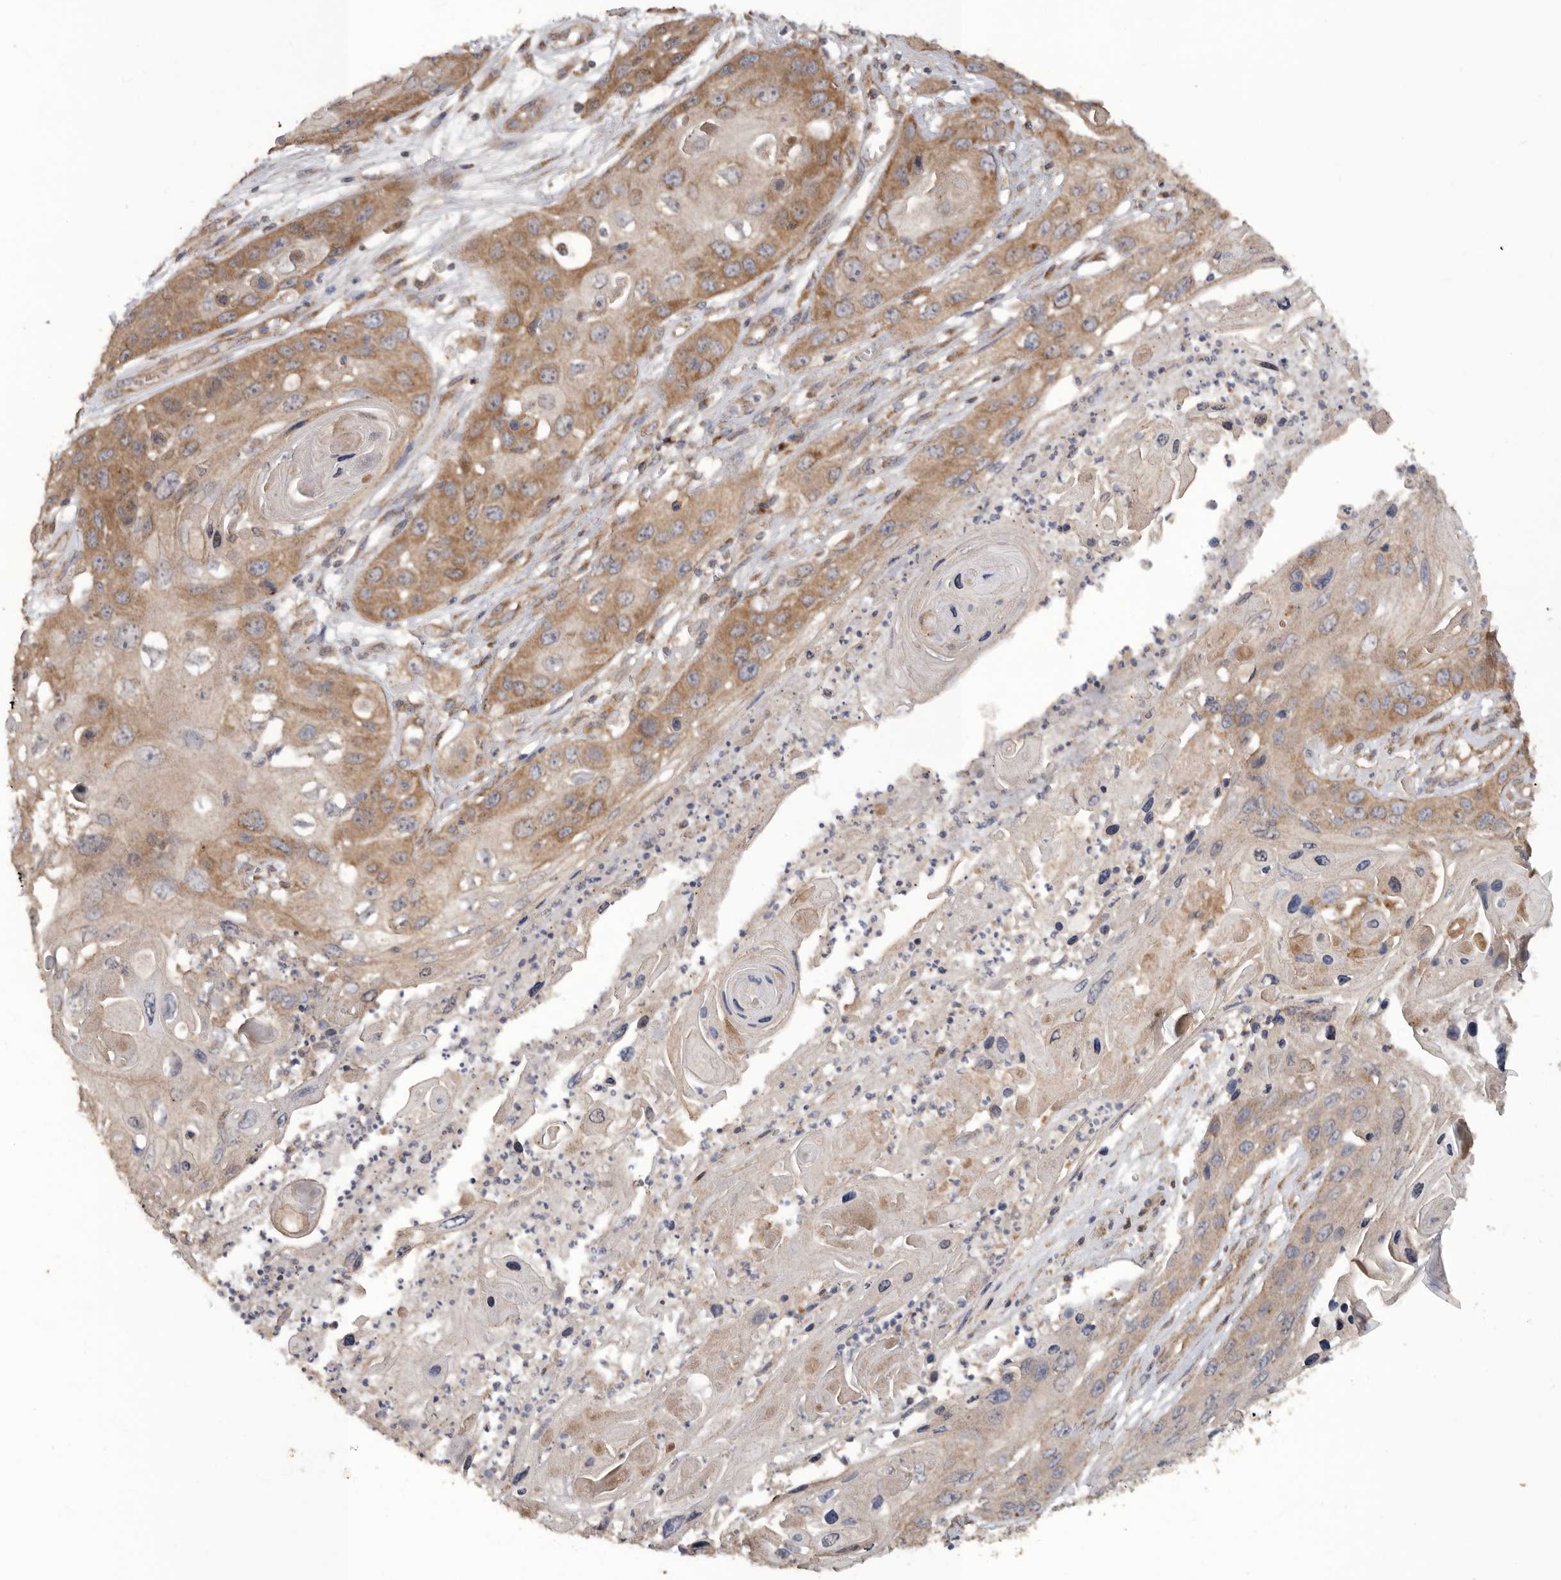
{"staining": {"intensity": "moderate", "quantity": ">75%", "location": "cytoplasmic/membranous"}, "tissue": "skin cancer", "cell_type": "Tumor cells", "image_type": "cancer", "snomed": [{"axis": "morphology", "description": "Squamous cell carcinoma, NOS"}, {"axis": "topography", "description": "Skin"}], "caption": "The image exhibits staining of skin squamous cell carcinoma, revealing moderate cytoplasmic/membranous protein positivity (brown color) within tumor cells. The protein is stained brown, and the nuclei are stained in blue (DAB IHC with brightfield microscopy, high magnification).", "gene": "PODXL2", "patient": {"sex": "male", "age": 55}}